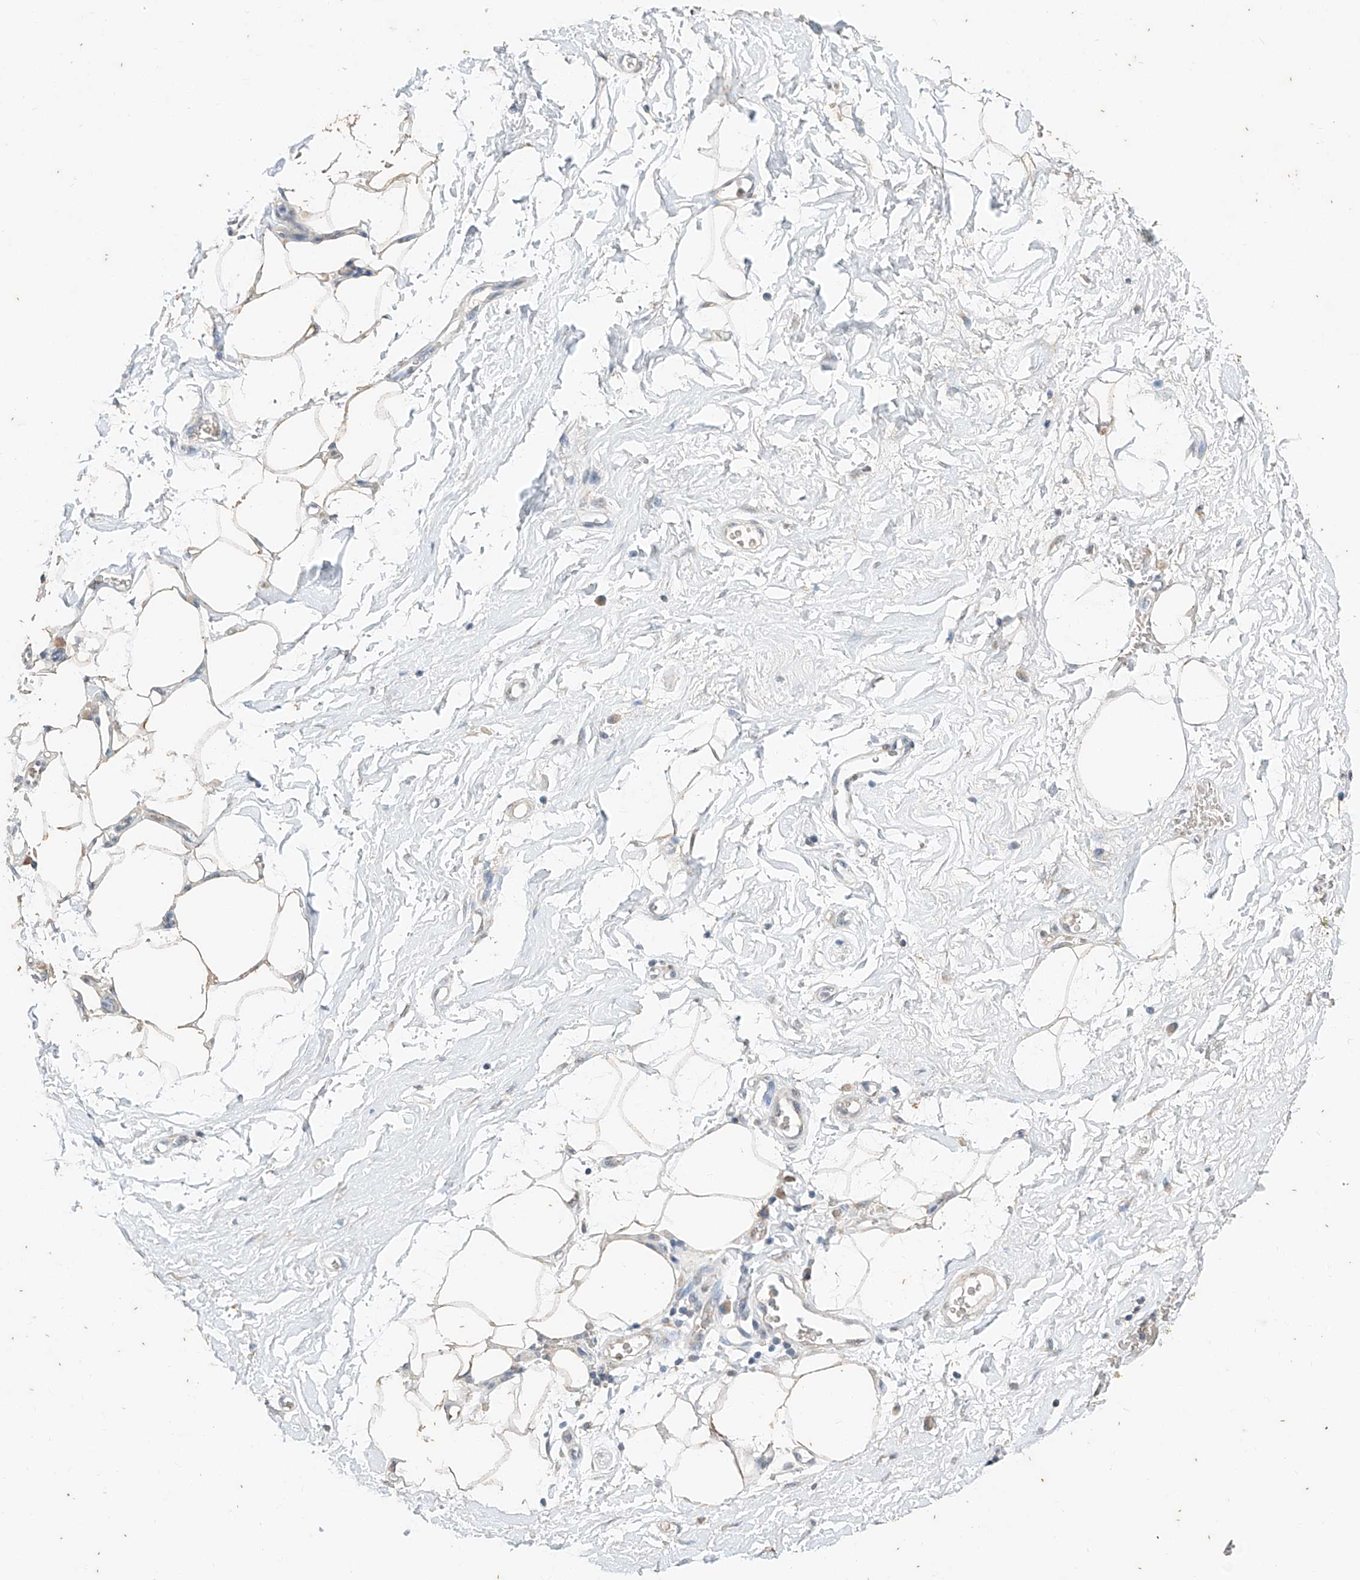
{"staining": {"intensity": "negative", "quantity": "none", "location": "none"}, "tissue": "adipose tissue", "cell_type": "Adipocytes", "image_type": "normal", "snomed": [{"axis": "morphology", "description": "Normal tissue, NOS"}, {"axis": "morphology", "description": "Adenocarcinoma, NOS"}, {"axis": "topography", "description": "Pancreas"}, {"axis": "topography", "description": "Peripheral nerve tissue"}], "caption": "Adipocytes show no significant protein expression in normal adipose tissue. (Stains: DAB (3,3'-diaminobenzidine) immunohistochemistry with hematoxylin counter stain, Microscopy: brightfield microscopy at high magnification).", "gene": "CERS4", "patient": {"sex": "male", "age": 59}}